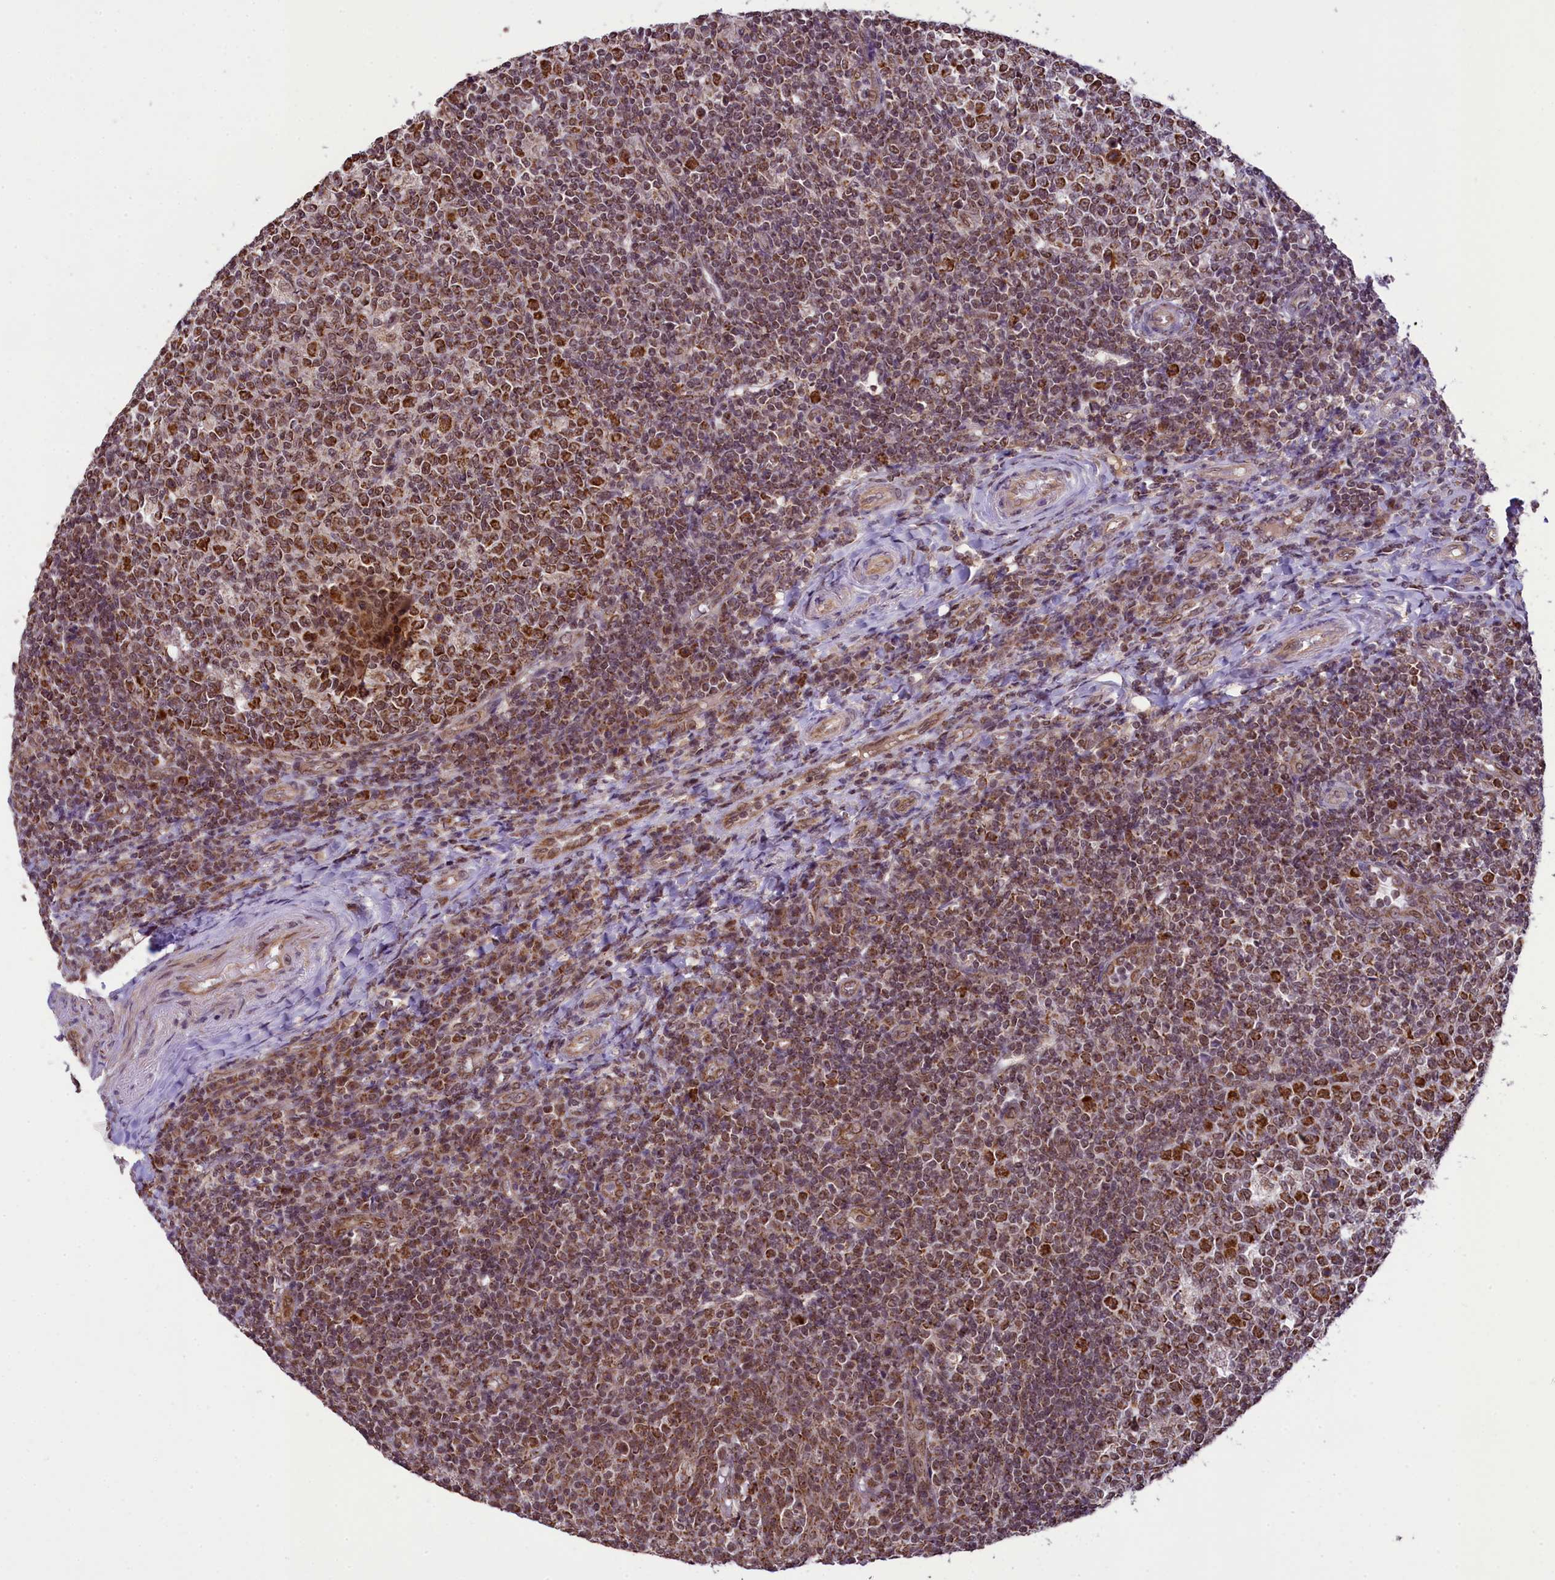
{"staining": {"intensity": "moderate", "quantity": ">75%", "location": "nuclear"}, "tissue": "tonsil", "cell_type": "Germinal center cells", "image_type": "normal", "snomed": [{"axis": "morphology", "description": "Normal tissue, NOS"}, {"axis": "topography", "description": "Tonsil"}], "caption": "The image exhibits a brown stain indicating the presence of a protein in the nuclear of germinal center cells in tonsil. Nuclei are stained in blue.", "gene": "PAF1", "patient": {"sex": "female", "age": 19}}